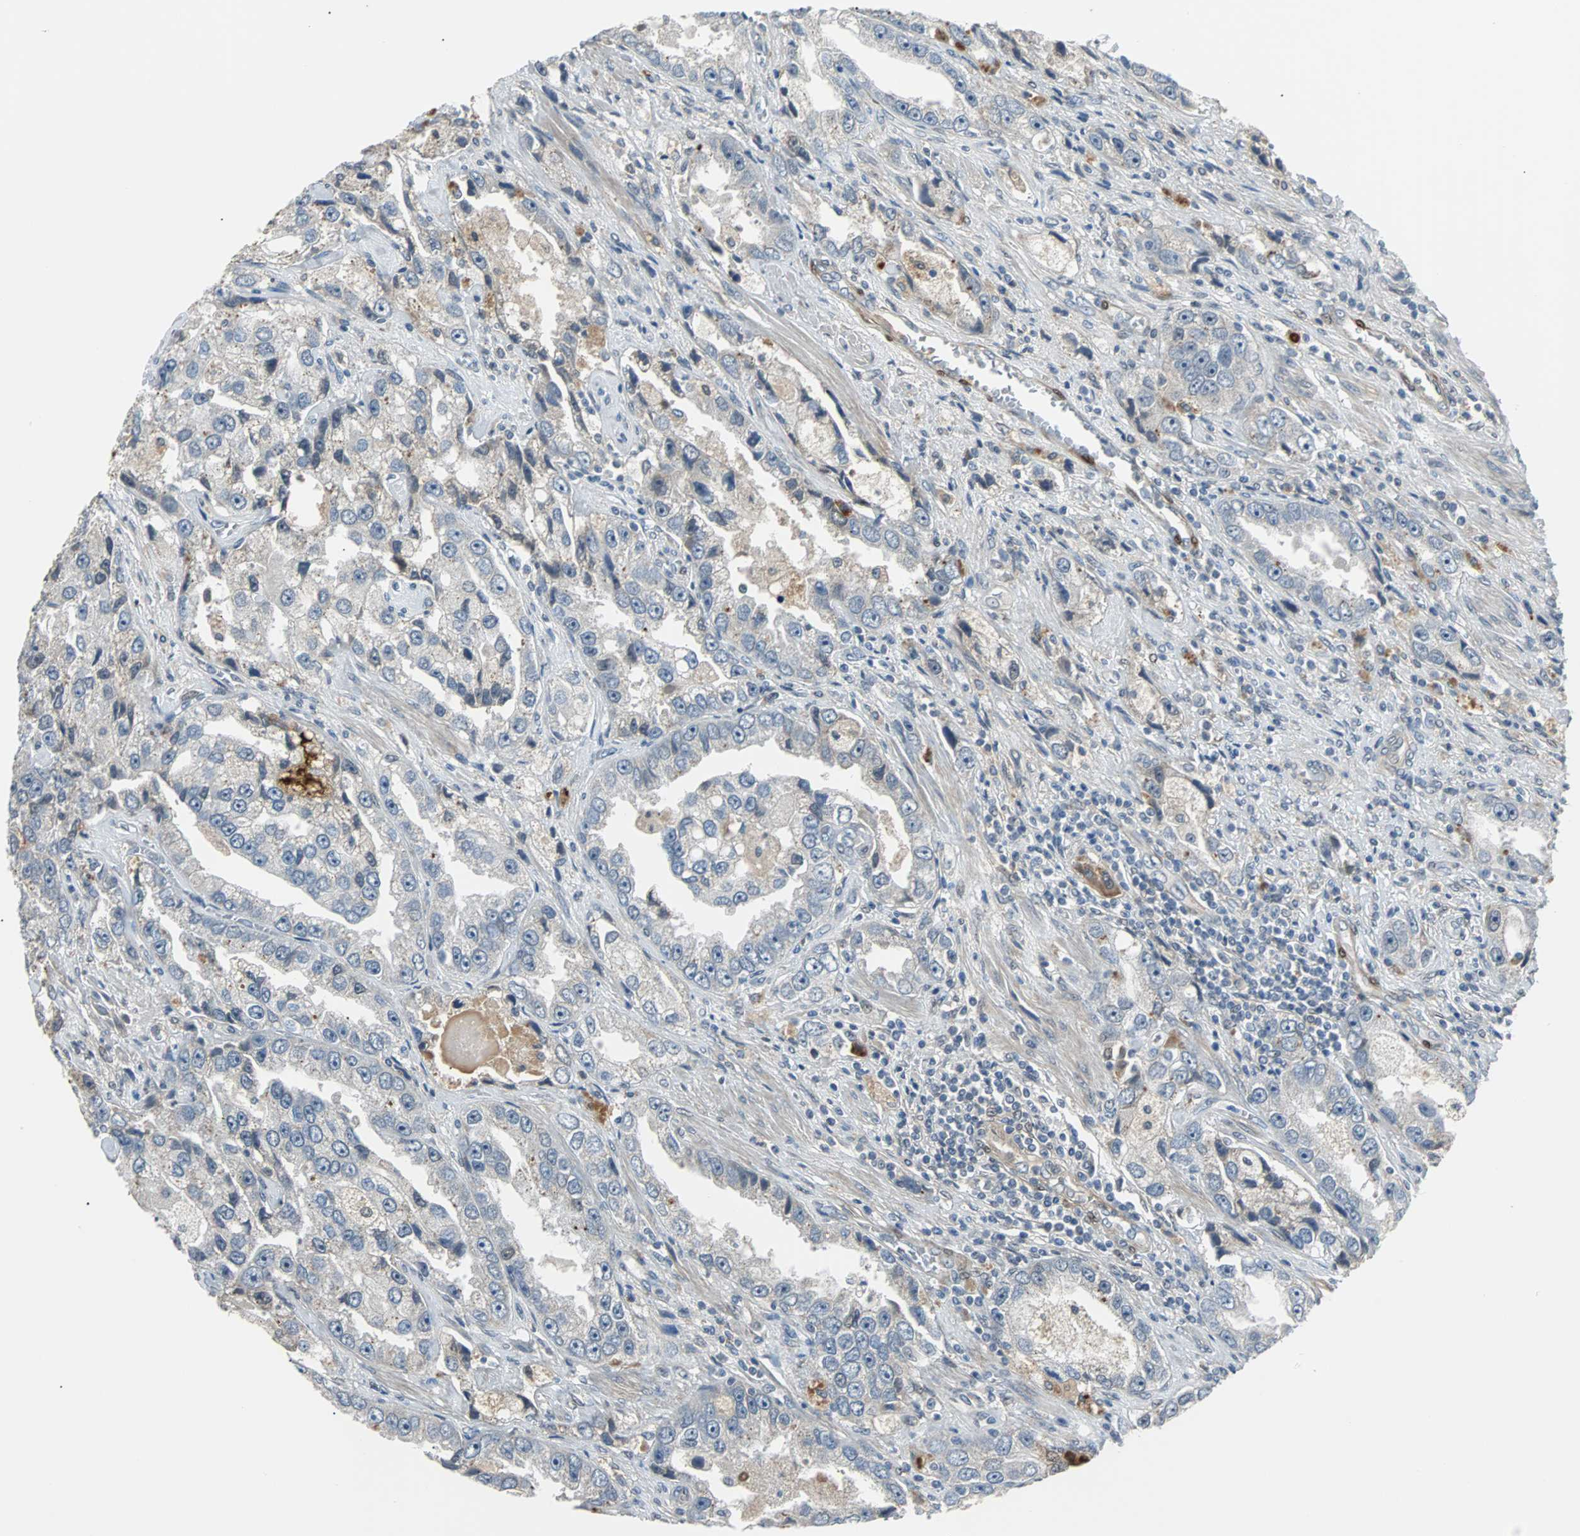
{"staining": {"intensity": "weak", "quantity": "25%-75%", "location": "cytoplasmic/membranous"}, "tissue": "prostate cancer", "cell_type": "Tumor cells", "image_type": "cancer", "snomed": [{"axis": "morphology", "description": "Adenocarcinoma, High grade"}, {"axis": "topography", "description": "Prostate"}], "caption": "Protein staining of adenocarcinoma (high-grade) (prostate) tissue displays weak cytoplasmic/membranous staining in approximately 25%-75% of tumor cells.", "gene": "FHL2", "patient": {"sex": "male", "age": 63}}